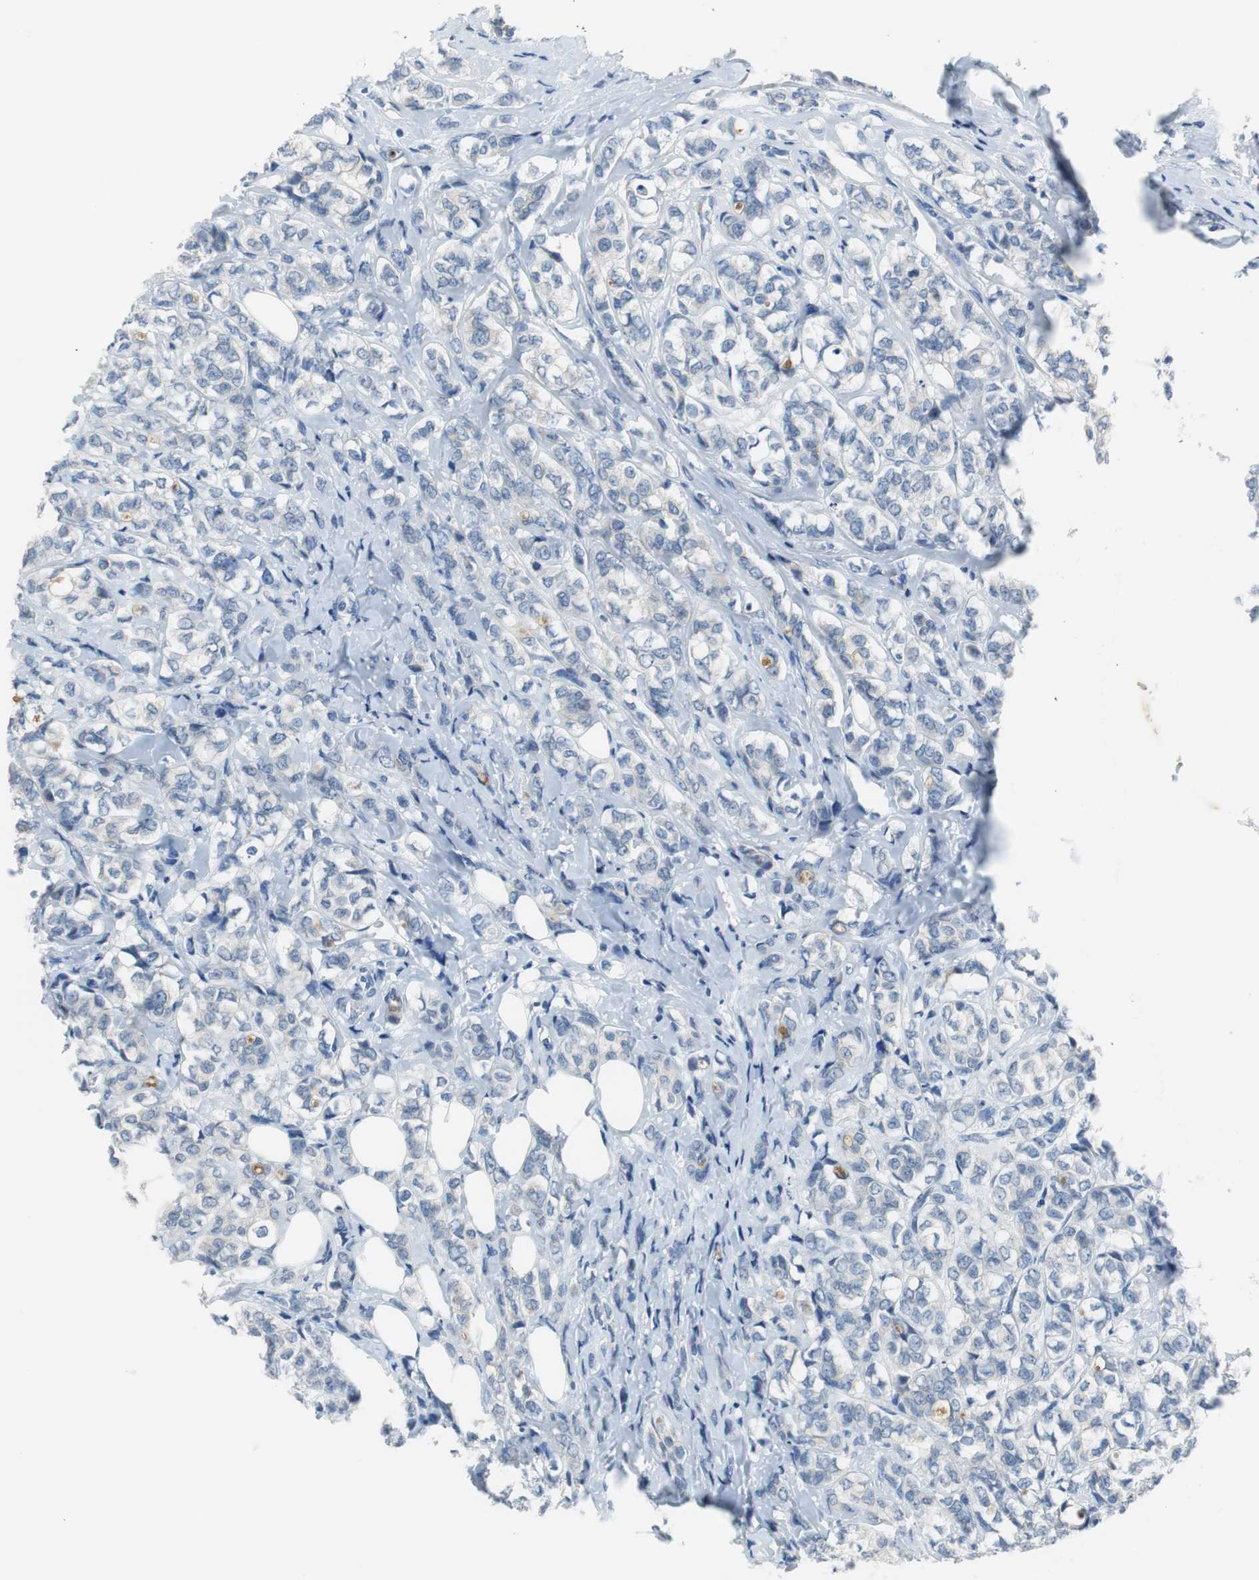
{"staining": {"intensity": "negative", "quantity": "none", "location": "none"}, "tissue": "breast cancer", "cell_type": "Tumor cells", "image_type": "cancer", "snomed": [{"axis": "morphology", "description": "Lobular carcinoma"}, {"axis": "topography", "description": "Breast"}], "caption": "Human breast cancer (lobular carcinoma) stained for a protein using immunohistochemistry reveals no positivity in tumor cells.", "gene": "GLCCI1", "patient": {"sex": "female", "age": 60}}